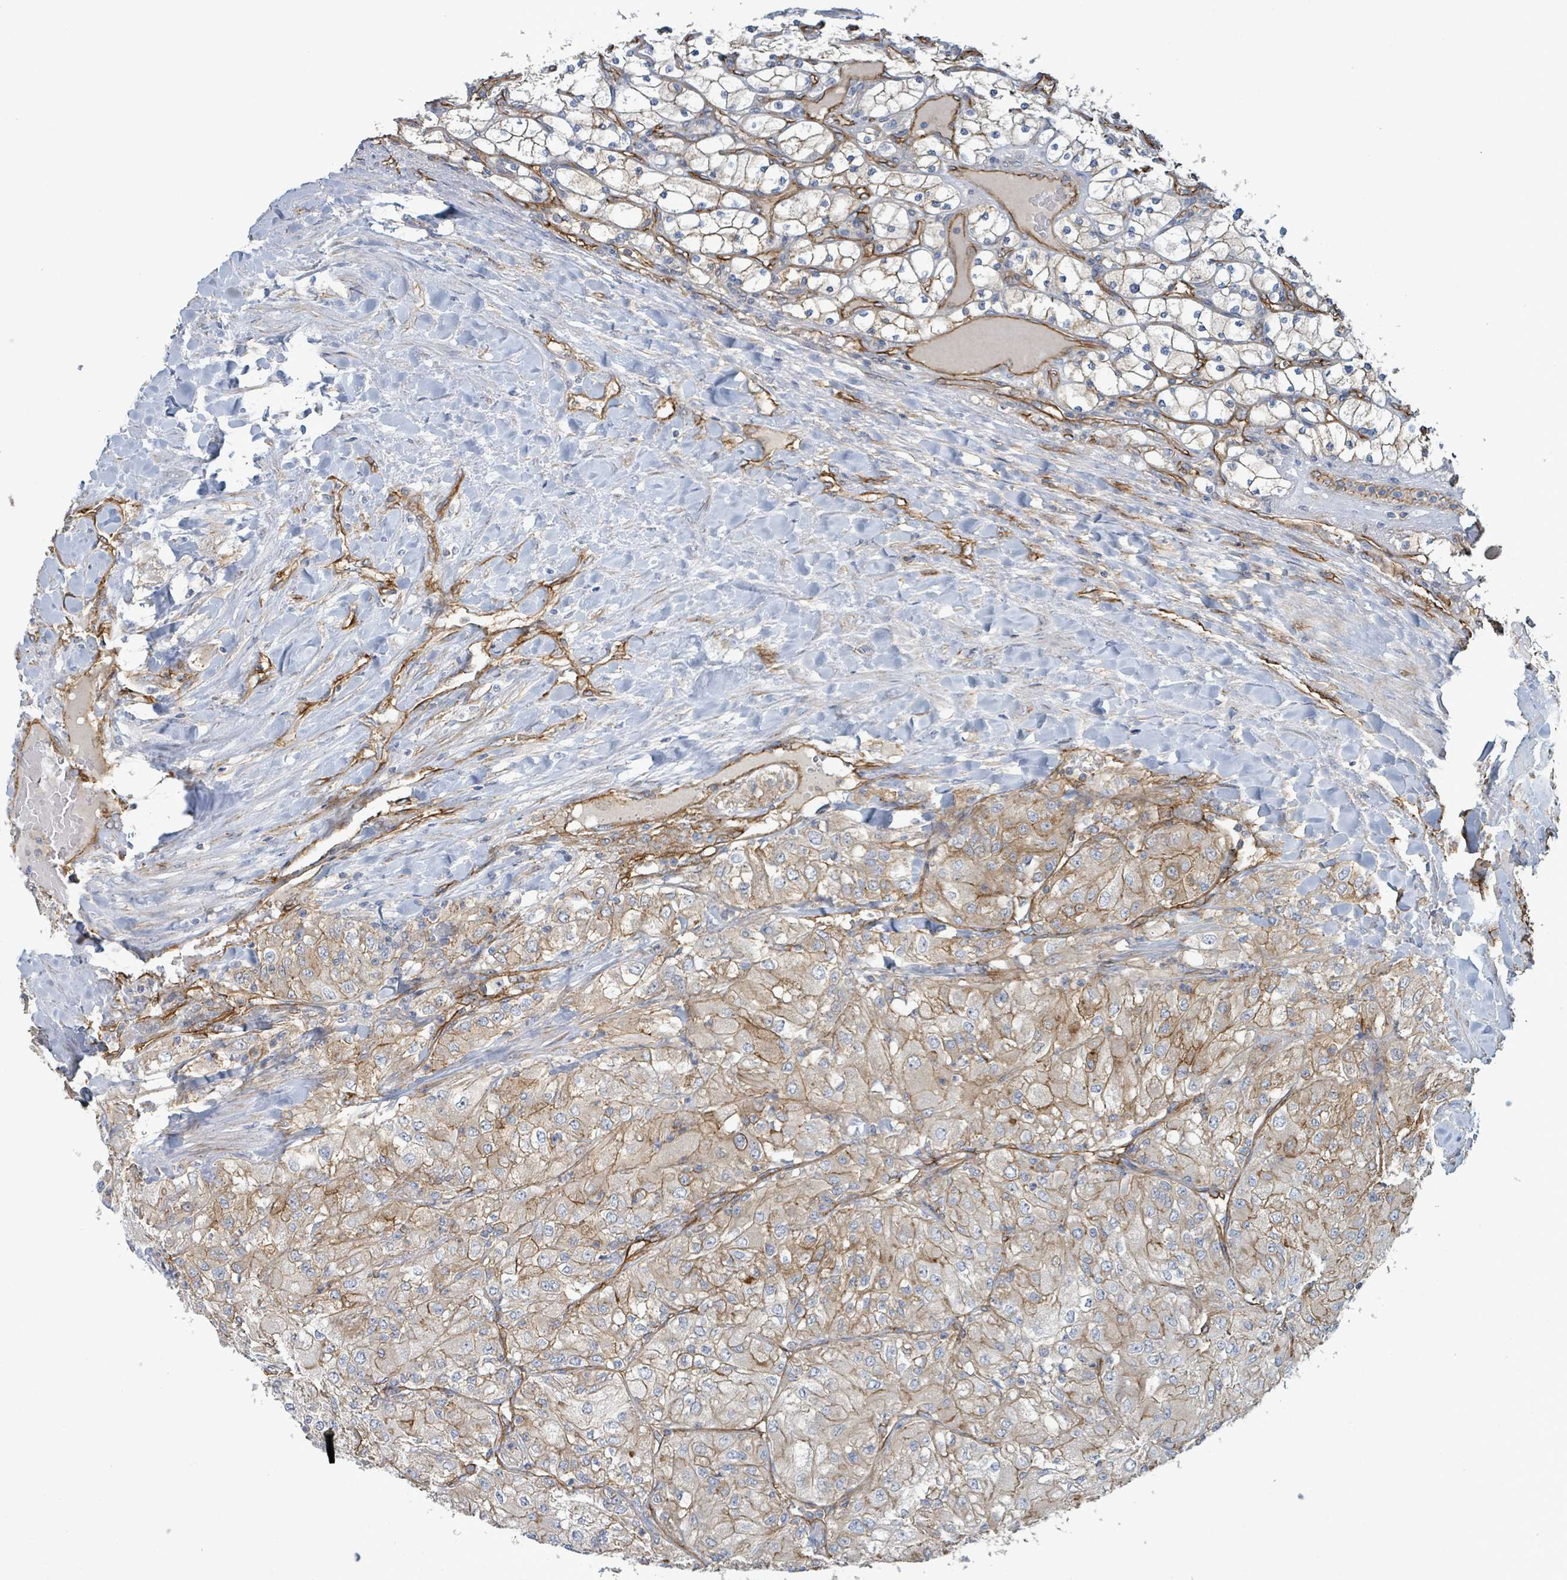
{"staining": {"intensity": "weak", "quantity": "<25%", "location": "cytoplasmic/membranous"}, "tissue": "renal cancer", "cell_type": "Tumor cells", "image_type": "cancer", "snomed": [{"axis": "morphology", "description": "Adenocarcinoma, NOS"}, {"axis": "topography", "description": "Kidney"}], "caption": "Immunohistochemical staining of human renal cancer exhibits no significant expression in tumor cells.", "gene": "LDOC1", "patient": {"sex": "male", "age": 80}}